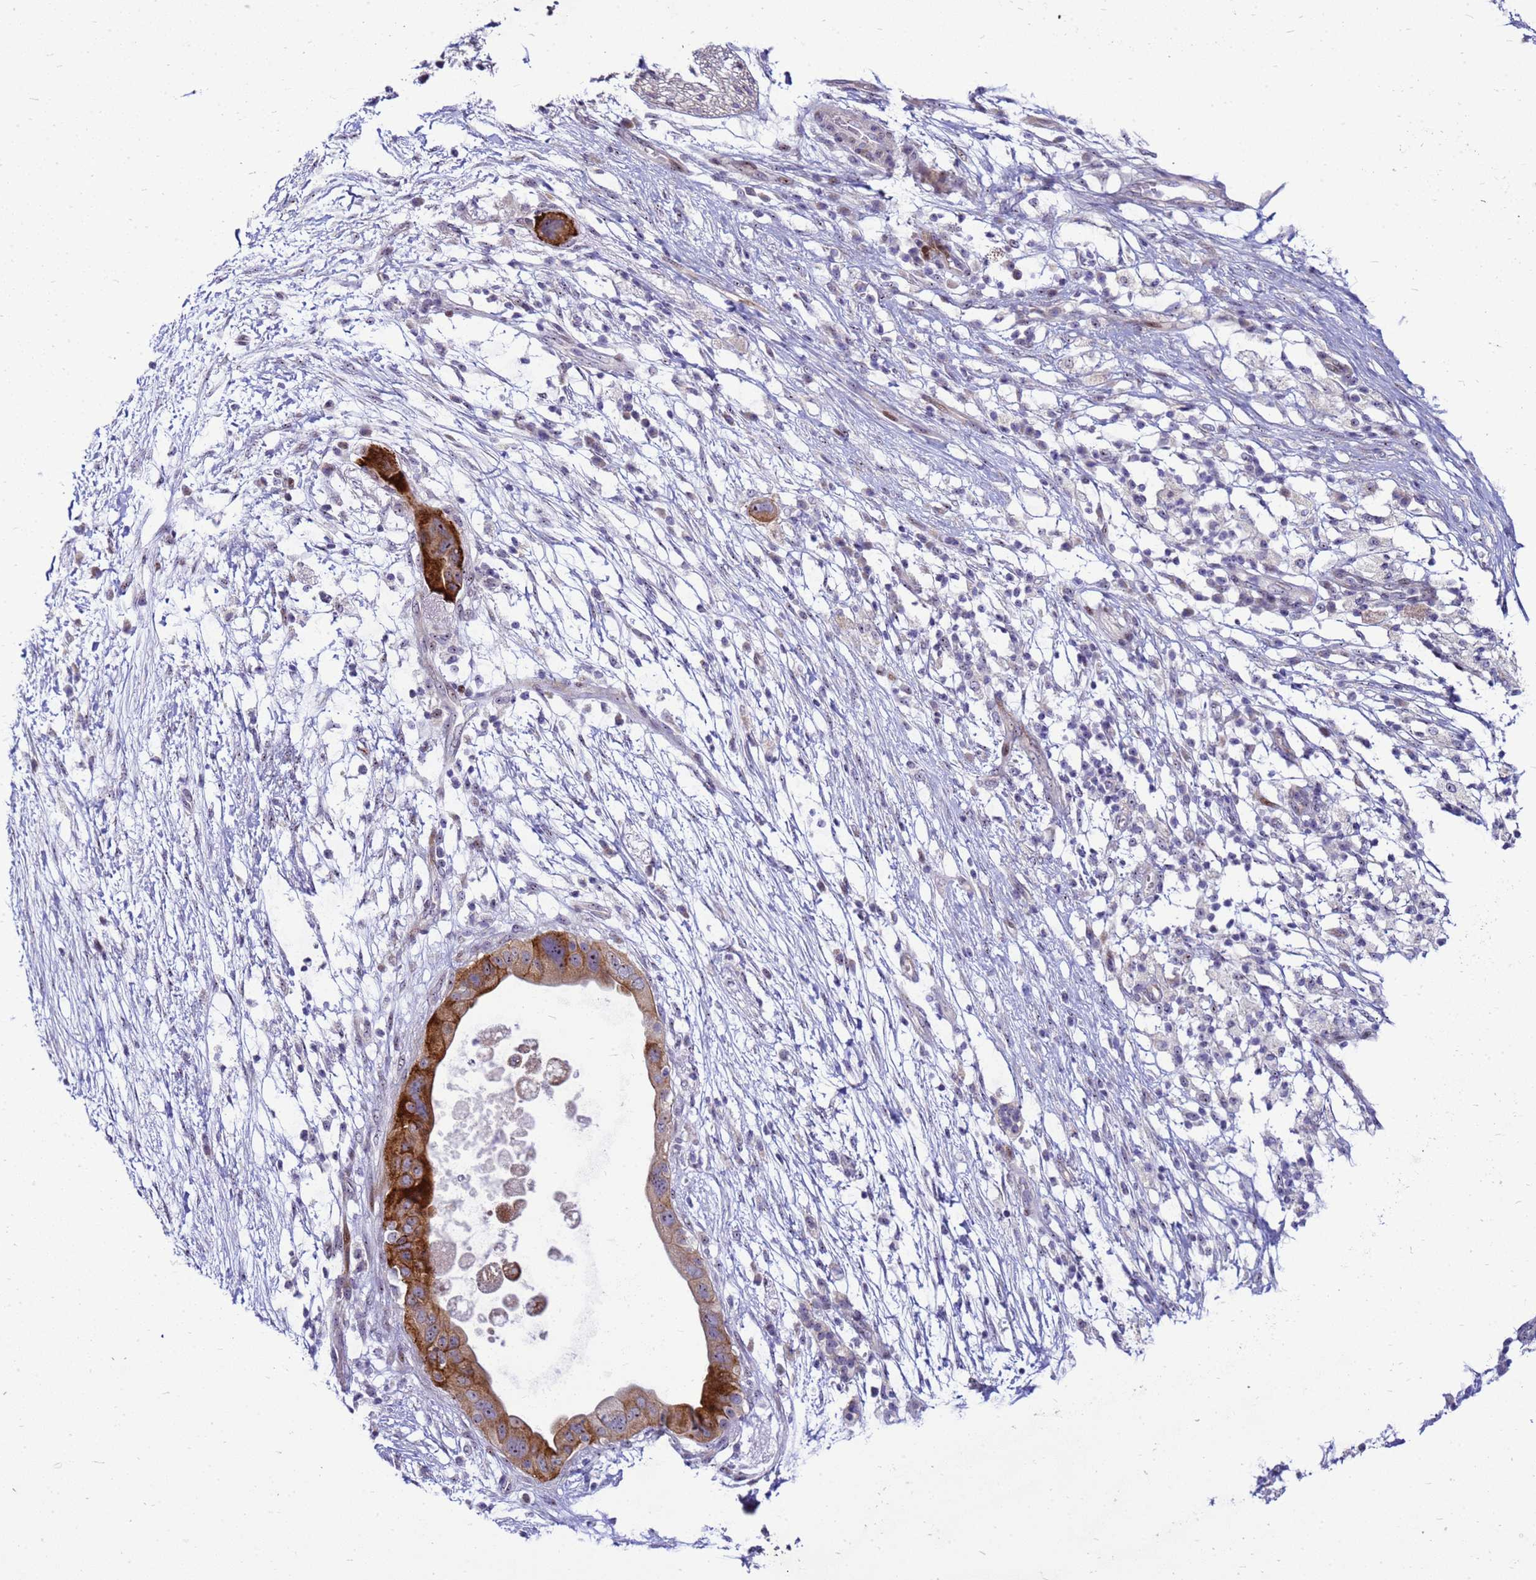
{"staining": {"intensity": "moderate", "quantity": ">75%", "location": "cytoplasmic/membranous"}, "tissue": "pancreatic cancer", "cell_type": "Tumor cells", "image_type": "cancer", "snomed": [{"axis": "morphology", "description": "Adenocarcinoma, NOS"}, {"axis": "topography", "description": "Pancreas"}], "caption": "Pancreatic cancer stained with immunohistochemistry reveals moderate cytoplasmic/membranous positivity in about >75% of tumor cells.", "gene": "RSPO1", "patient": {"sex": "male", "age": 68}}